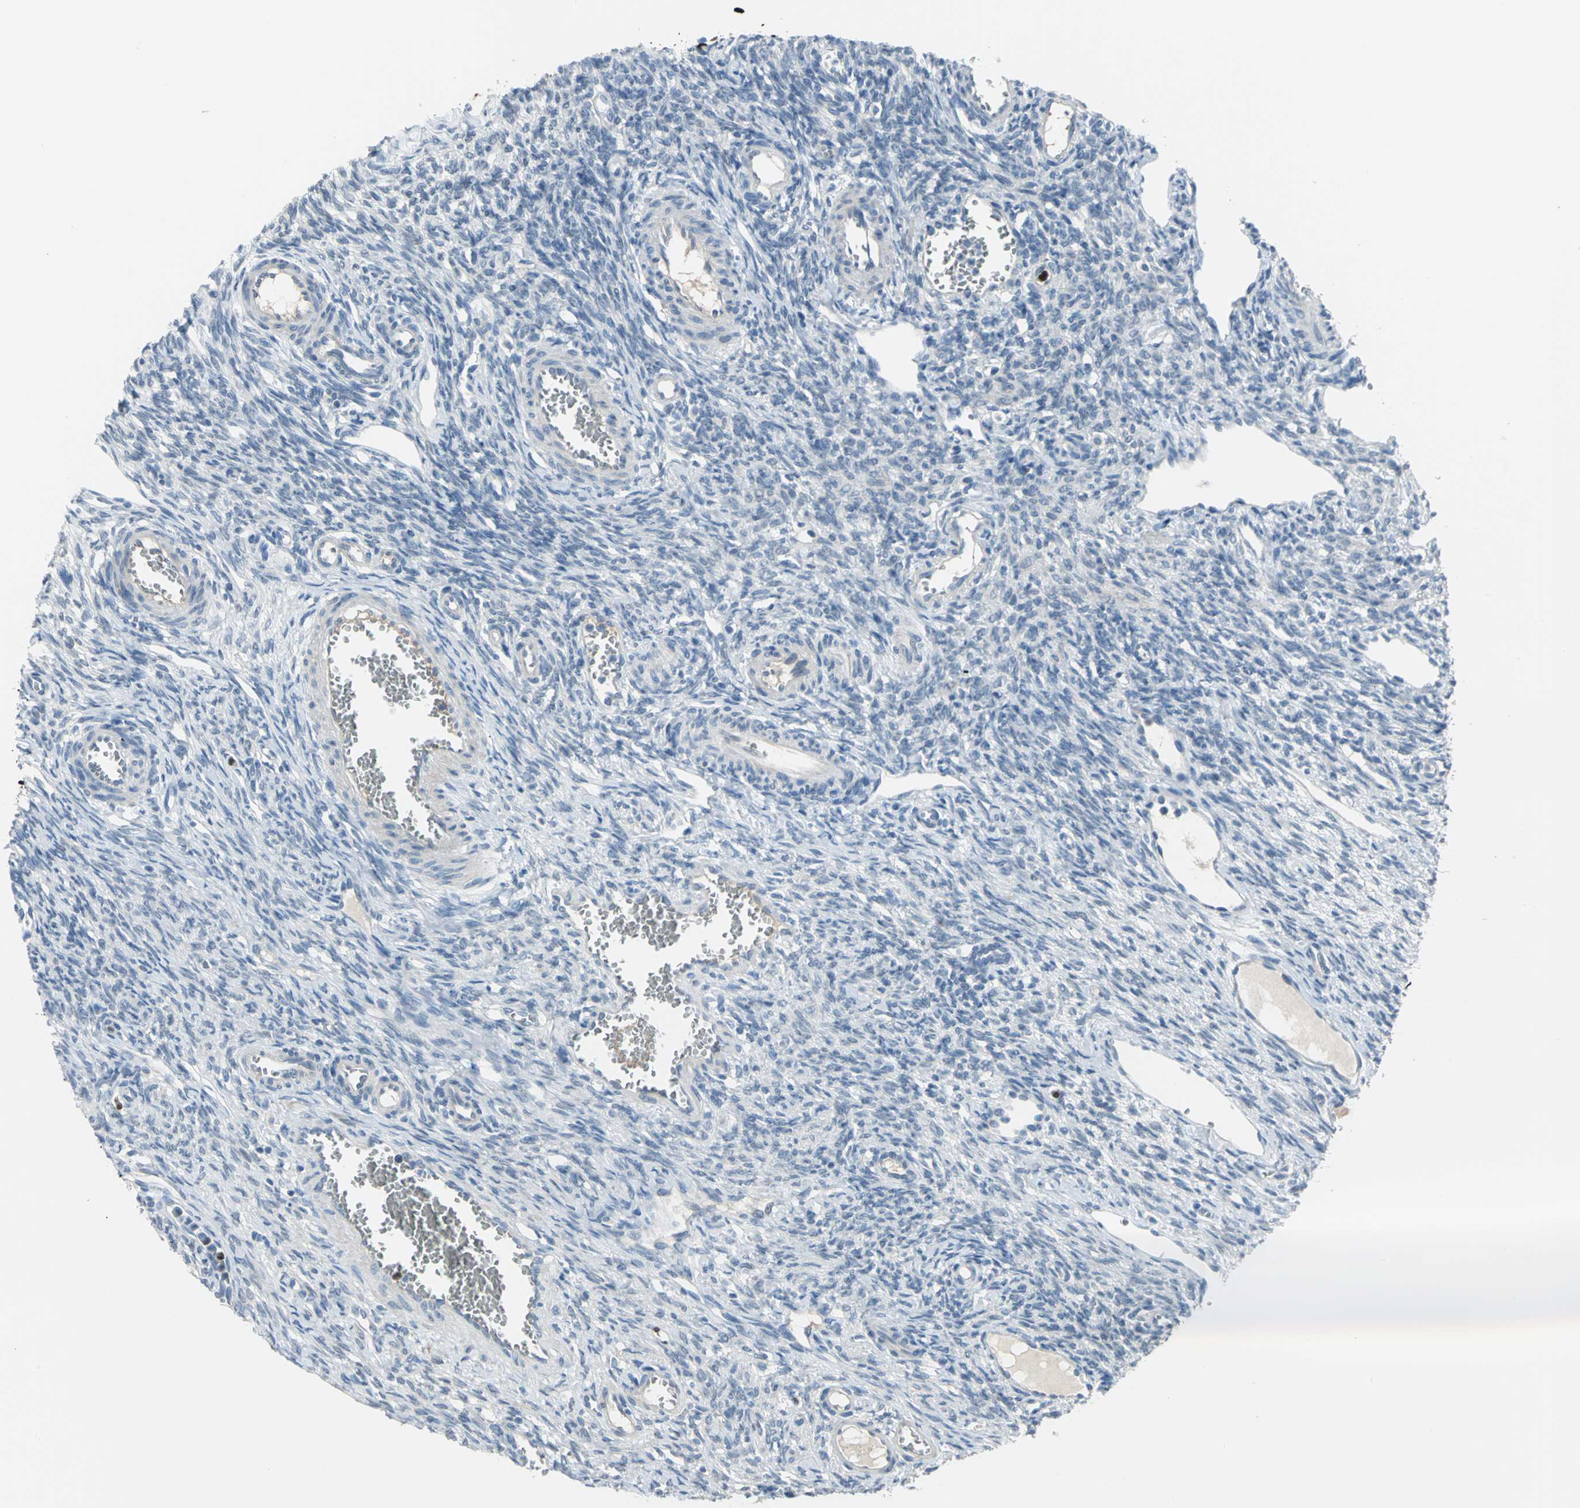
{"staining": {"intensity": "negative", "quantity": "none", "location": "none"}, "tissue": "ovary", "cell_type": "Ovarian stroma cells", "image_type": "normal", "snomed": [{"axis": "morphology", "description": "Normal tissue, NOS"}, {"axis": "topography", "description": "Ovary"}], "caption": "Ovarian stroma cells show no significant positivity in benign ovary. (DAB immunohistochemistry (IHC) with hematoxylin counter stain).", "gene": "MCM3", "patient": {"sex": "female", "age": 33}}